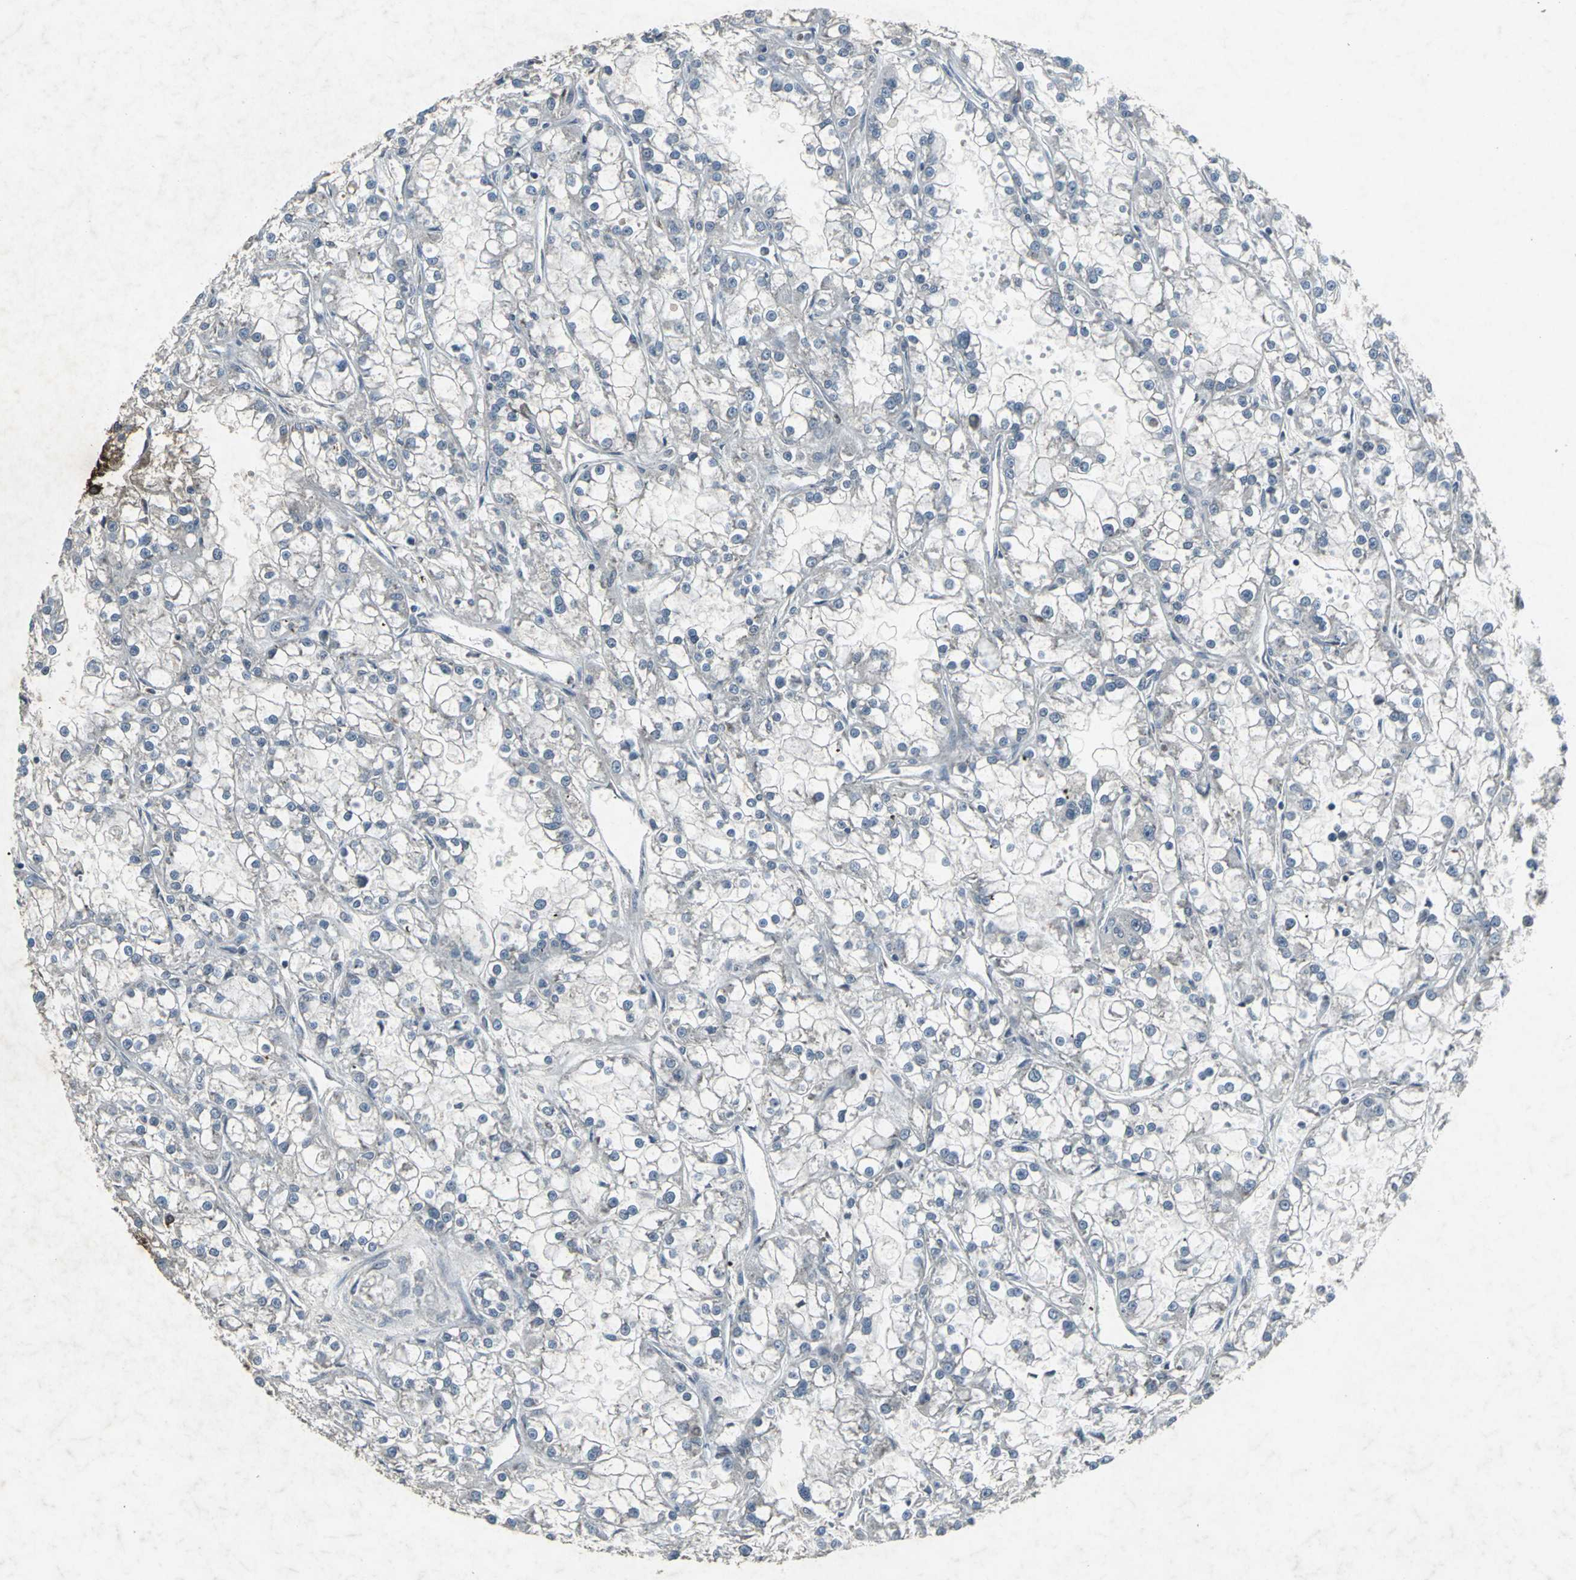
{"staining": {"intensity": "negative", "quantity": "none", "location": "none"}, "tissue": "renal cancer", "cell_type": "Tumor cells", "image_type": "cancer", "snomed": [{"axis": "morphology", "description": "Adenocarcinoma, NOS"}, {"axis": "topography", "description": "Kidney"}], "caption": "Immunohistochemistry micrograph of human renal cancer (adenocarcinoma) stained for a protein (brown), which displays no positivity in tumor cells.", "gene": "BMP4", "patient": {"sex": "female", "age": 52}}